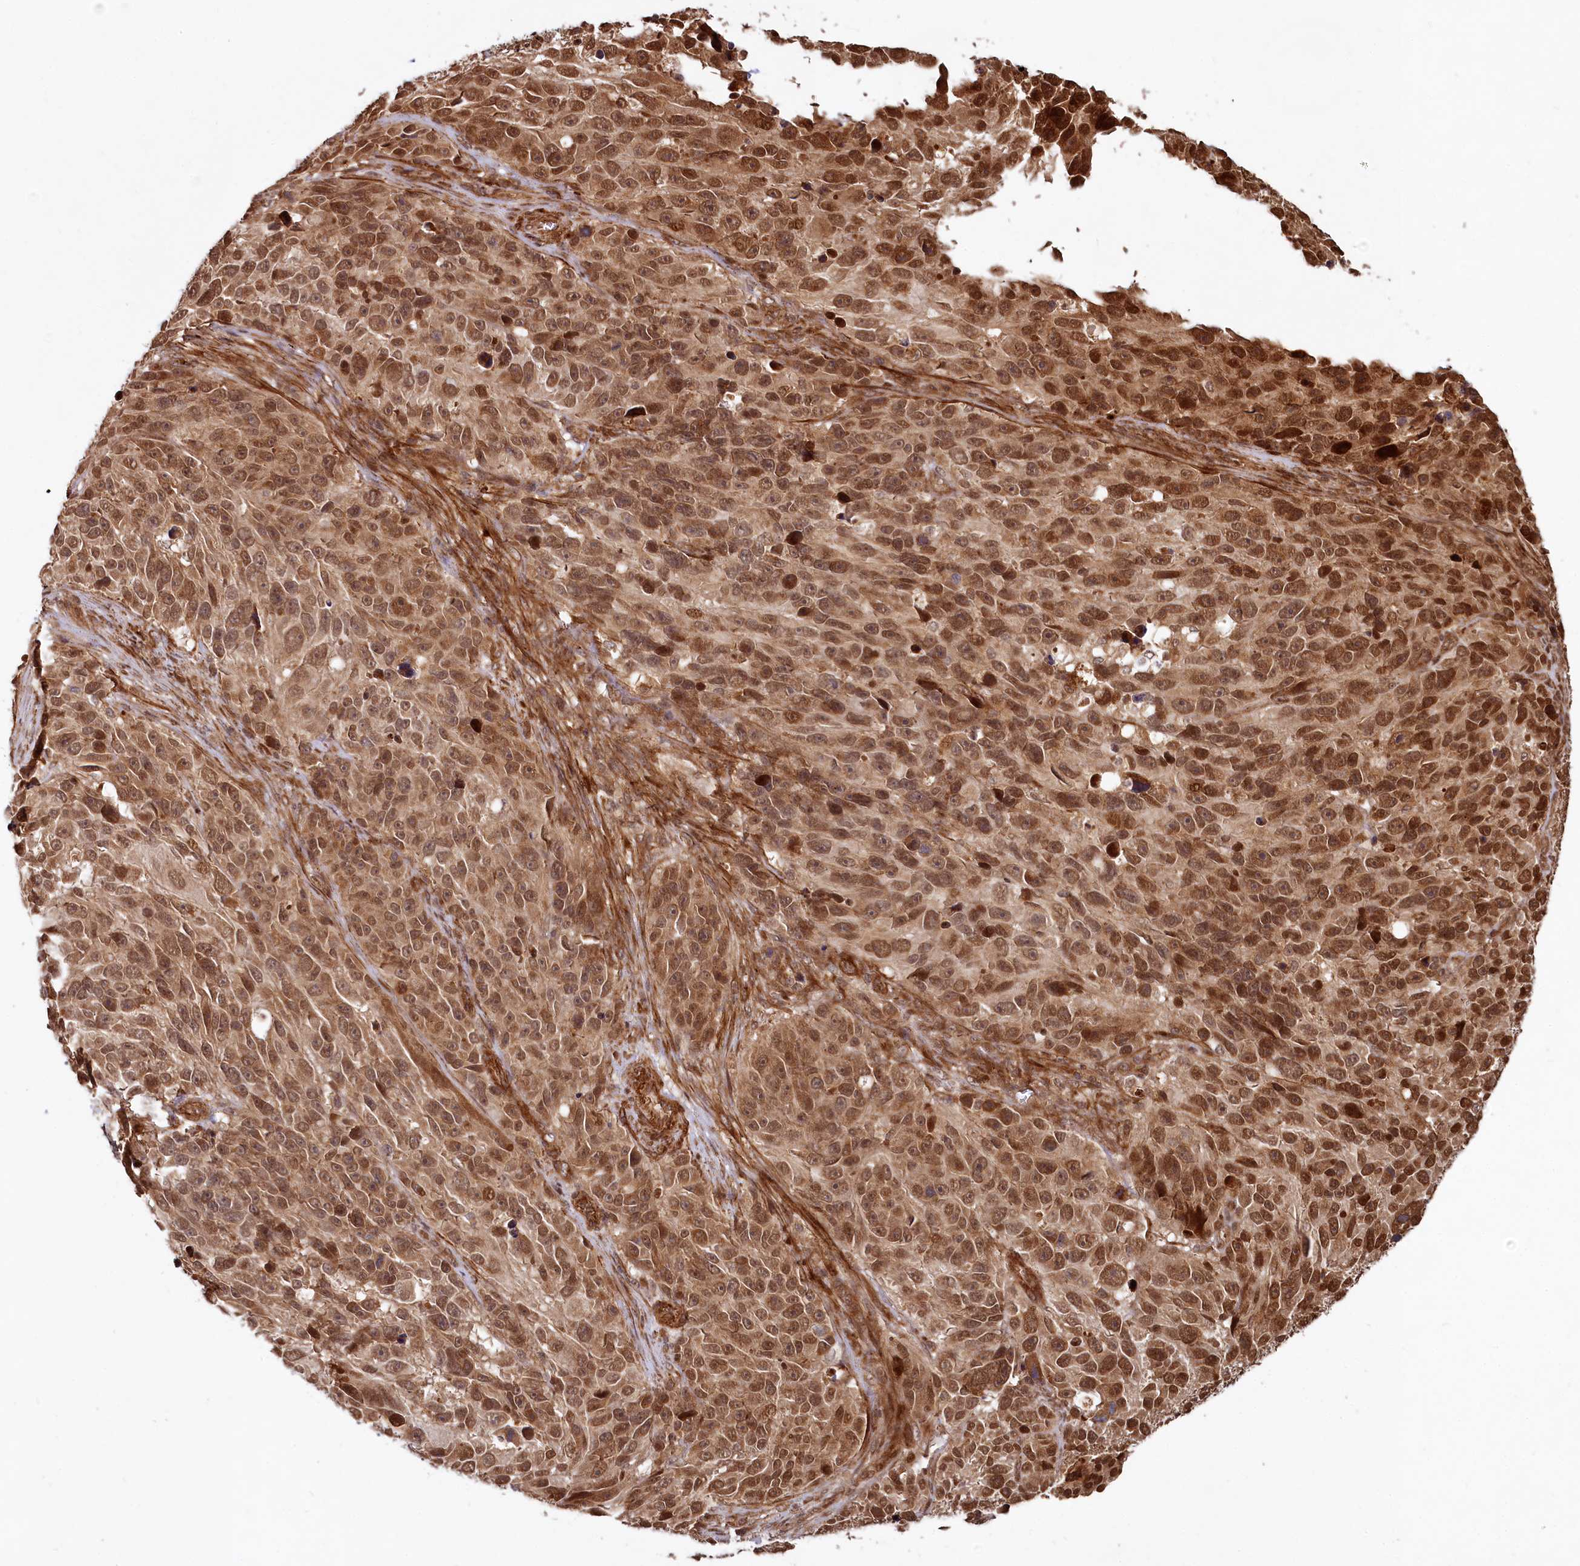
{"staining": {"intensity": "moderate", "quantity": ">75%", "location": "cytoplasmic/membranous,nuclear"}, "tissue": "melanoma", "cell_type": "Tumor cells", "image_type": "cancer", "snomed": [{"axis": "morphology", "description": "Malignant melanoma, NOS"}, {"axis": "topography", "description": "Skin"}], "caption": "A high-resolution image shows immunohistochemistry (IHC) staining of malignant melanoma, which exhibits moderate cytoplasmic/membranous and nuclear positivity in approximately >75% of tumor cells.", "gene": "TRIM23", "patient": {"sex": "male", "age": 84}}